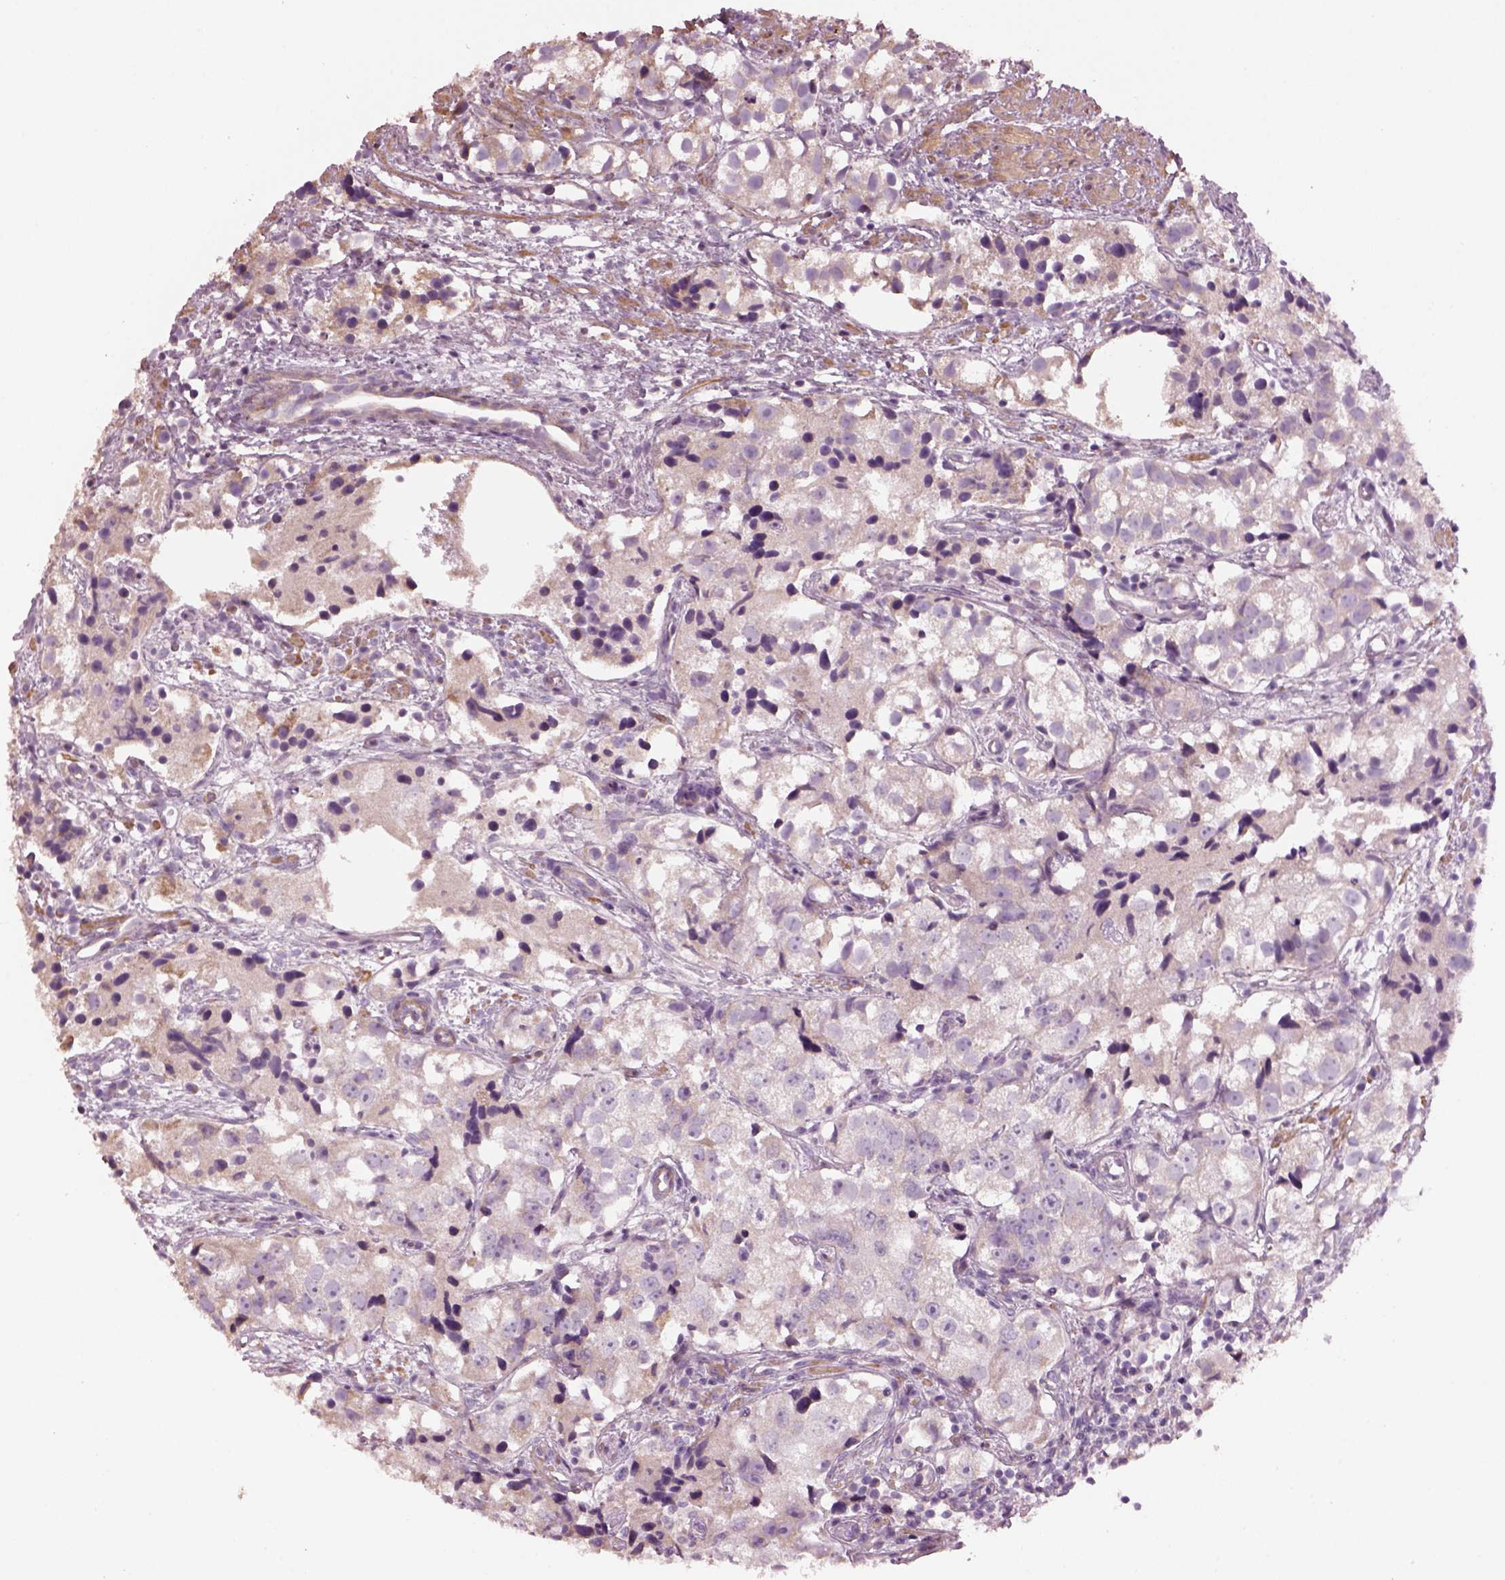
{"staining": {"intensity": "weak", "quantity": "<25%", "location": "cytoplasmic/membranous"}, "tissue": "prostate cancer", "cell_type": "Tumor cells", "image_type": "cancer", "snomed": [{"axis": "morphology", "description": "Adenocarcinoma, High grade"}, {"axis": "topography", "description": "Prostate"}], "caption": "High power microscopy photomicrograph of an immunohistochemistry micrograph of prostate cancer, revealing no significant expression in tumor cells. (DAB (3,3'-diaminobenzidine) IHC, high magnification).", "gene": "SPATA7", "patient": {"sex": "male", "age": 68}}